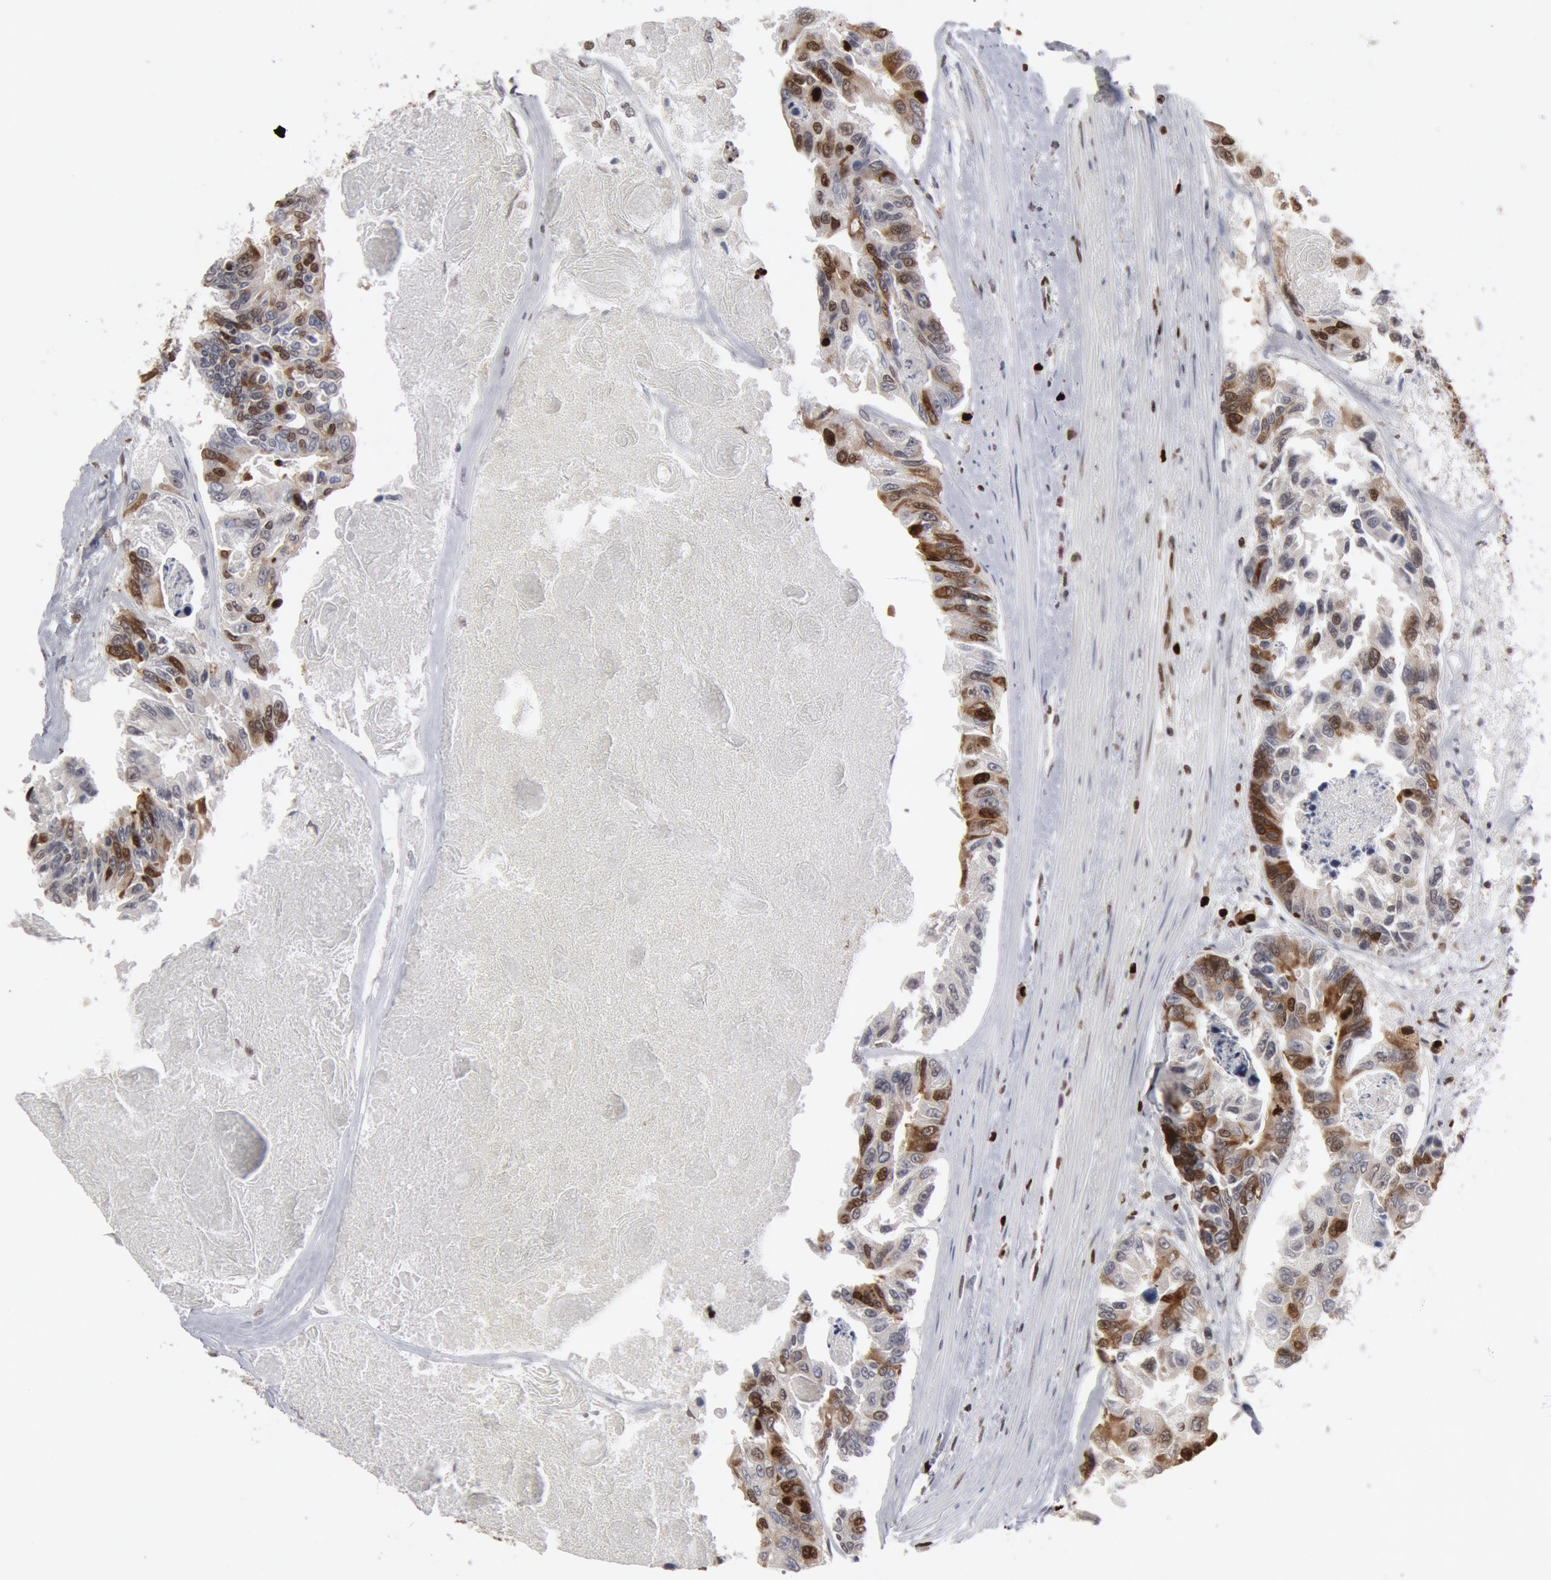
{"staining": {"intensity": "strong", "quantity": "25%-75%", "location": "nuclear"}, "tissue": "colorectal cancer", "cell_type": "Tumor cells", "image_type": "cancer", "snomed": [{"axis": "morphology", "description": "Adenocarcinoma, NOS"}, {"axis": "topography", "description": "Colon"}], "caption": "Adenocarcinoma (colorectal) stained with immunohistochemistry shows strong nuclear staining in approximately 25%-75% of tumor cells. The staining was performed using DAB (3,3'-diaminobenzidine) to visualize the protein expression in brown, while the nuclei were stained in blue with hematoxylin (Magnification: 20x).", "gene": "SUB1", "patient": {"sex": "female", "age": 86}}